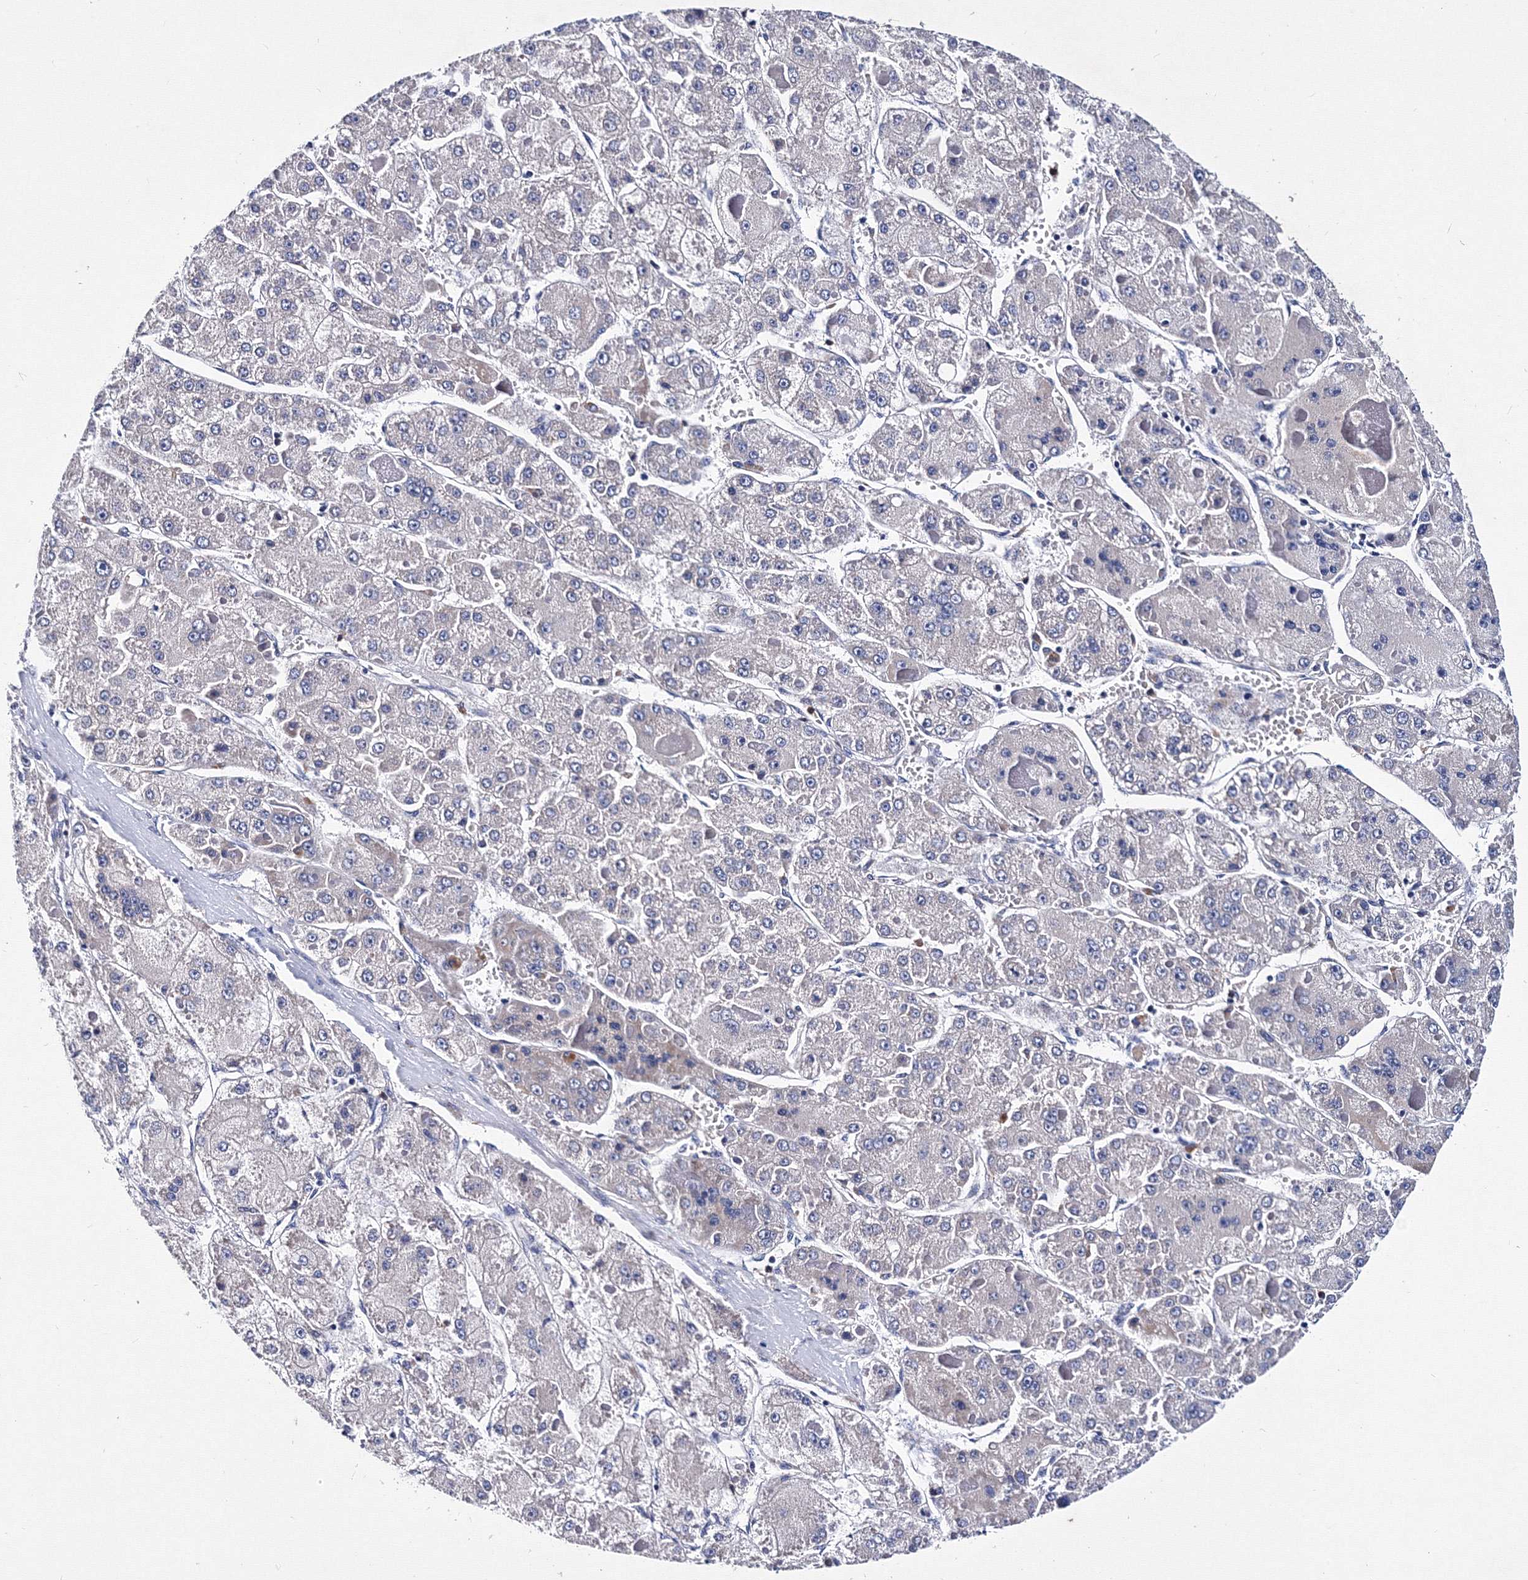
{"staining": {"intensity": "negative", "quantity": "none", "location": "none"}, "tissue": "liver cancer", "cell_type": "Tumor cells", "image_type": "cancer", "snomed": [{"axis": "morphology", "description": "Carcinoma, Hepatocellular, NOS"}, {"axis": "topography", "description": "Liver"}], "caption": "Tumor cells are negative for protein expression in human liver cancer (hepatocellular carcinoma).", "gene": "TRPM2", "patient": {"sex": "female", "age": 73}}